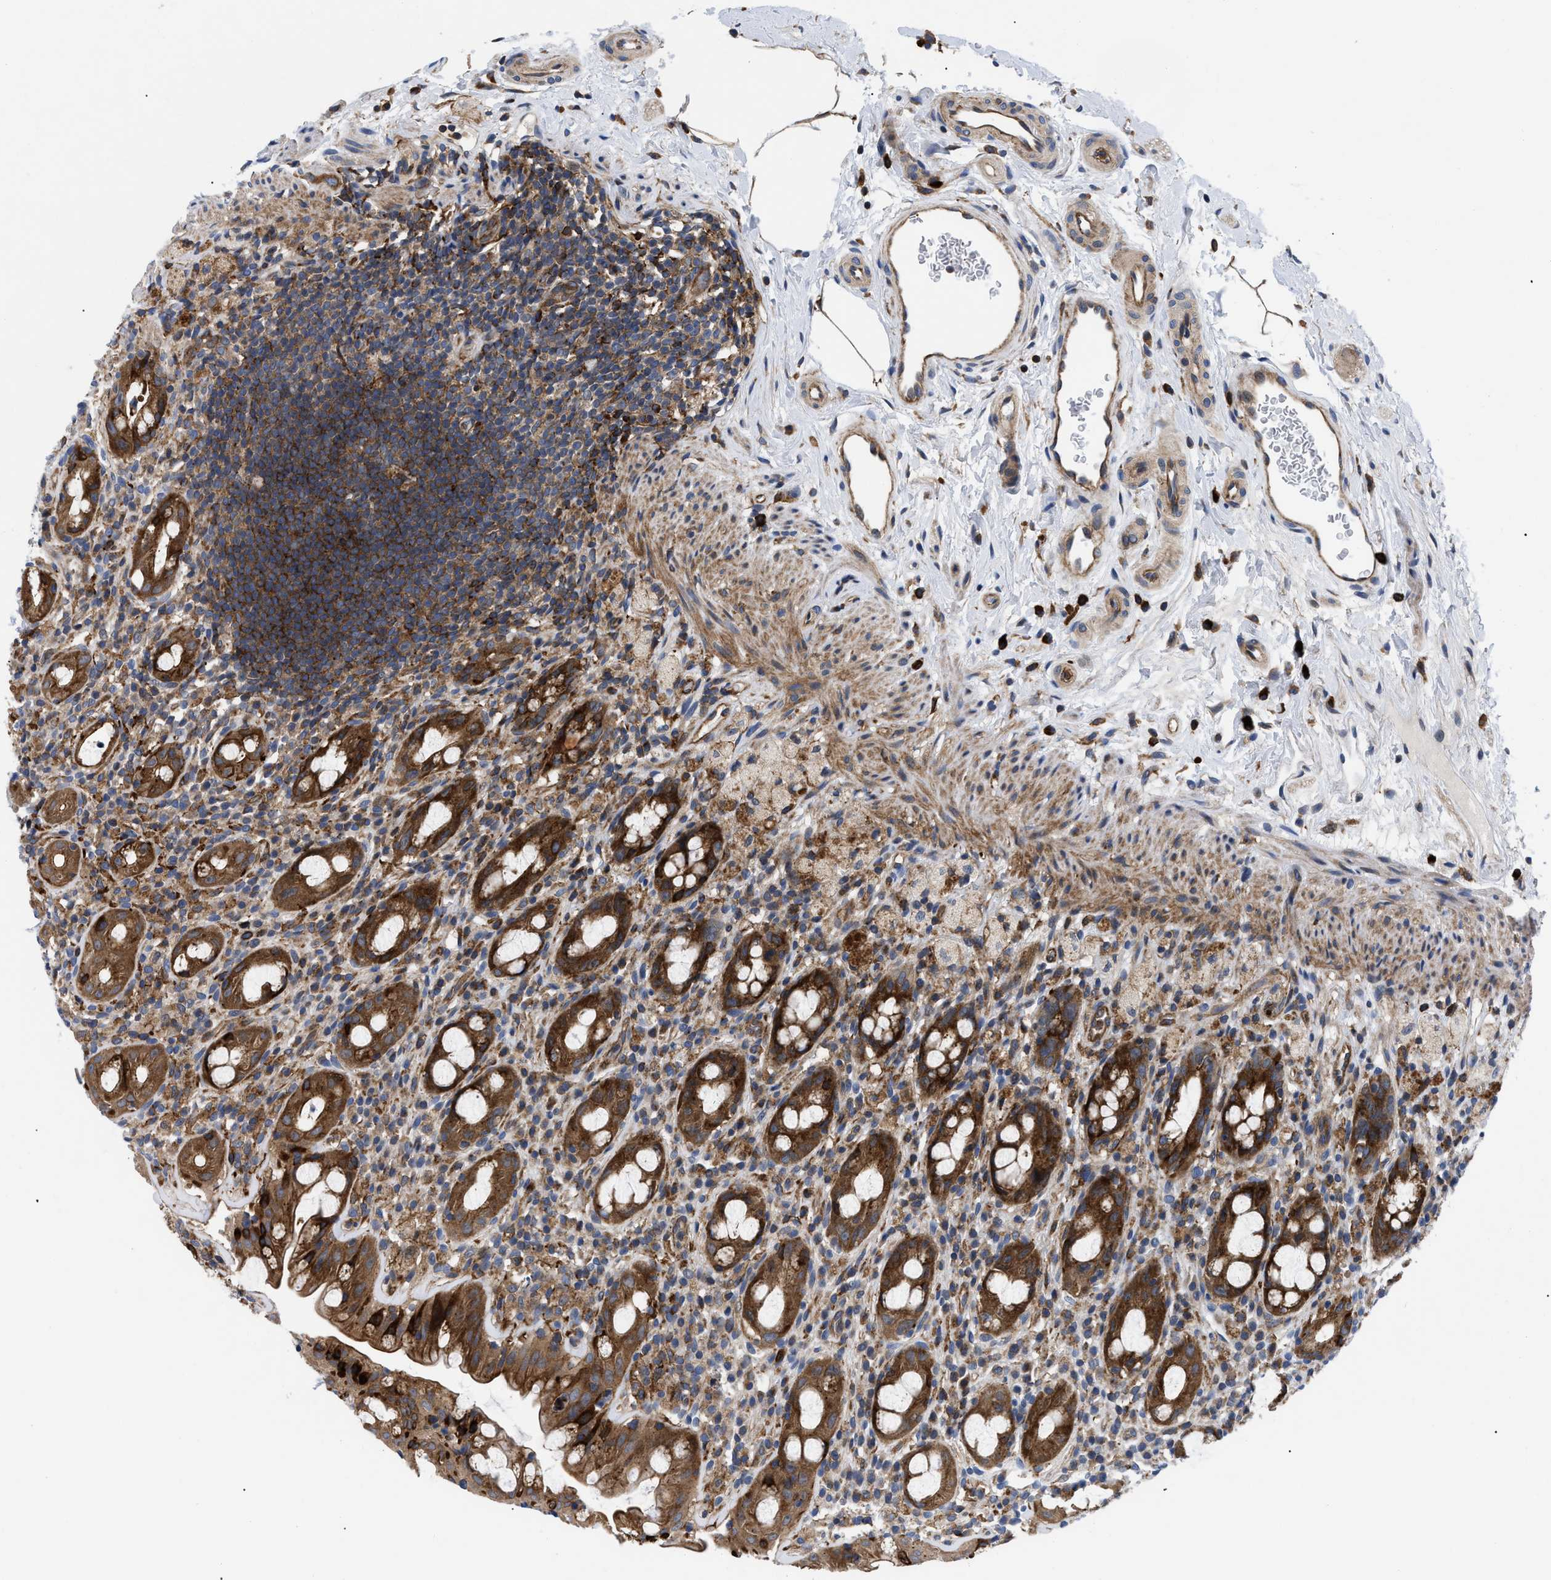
{"staining": {"intensity": "strong", "quantity": ">75%", "location": "cytoplasmic/membranous"}, "tissue": "rectum", "cell_type": "Glandular cells", "image_type": "normal", "snomed": [{"axis": "morphology", "description": "Normal tissue, NOS"}, {"axis": "topography", "description": "Rectum"}], "caption": "This micrograph displays IHC staining of benign human rectum, with high strong cytoplasmic/membranous staining in approximately >75% of glandular cells.", "gene": "SPAST", "patient": {"sex": "male", "age": 44}}